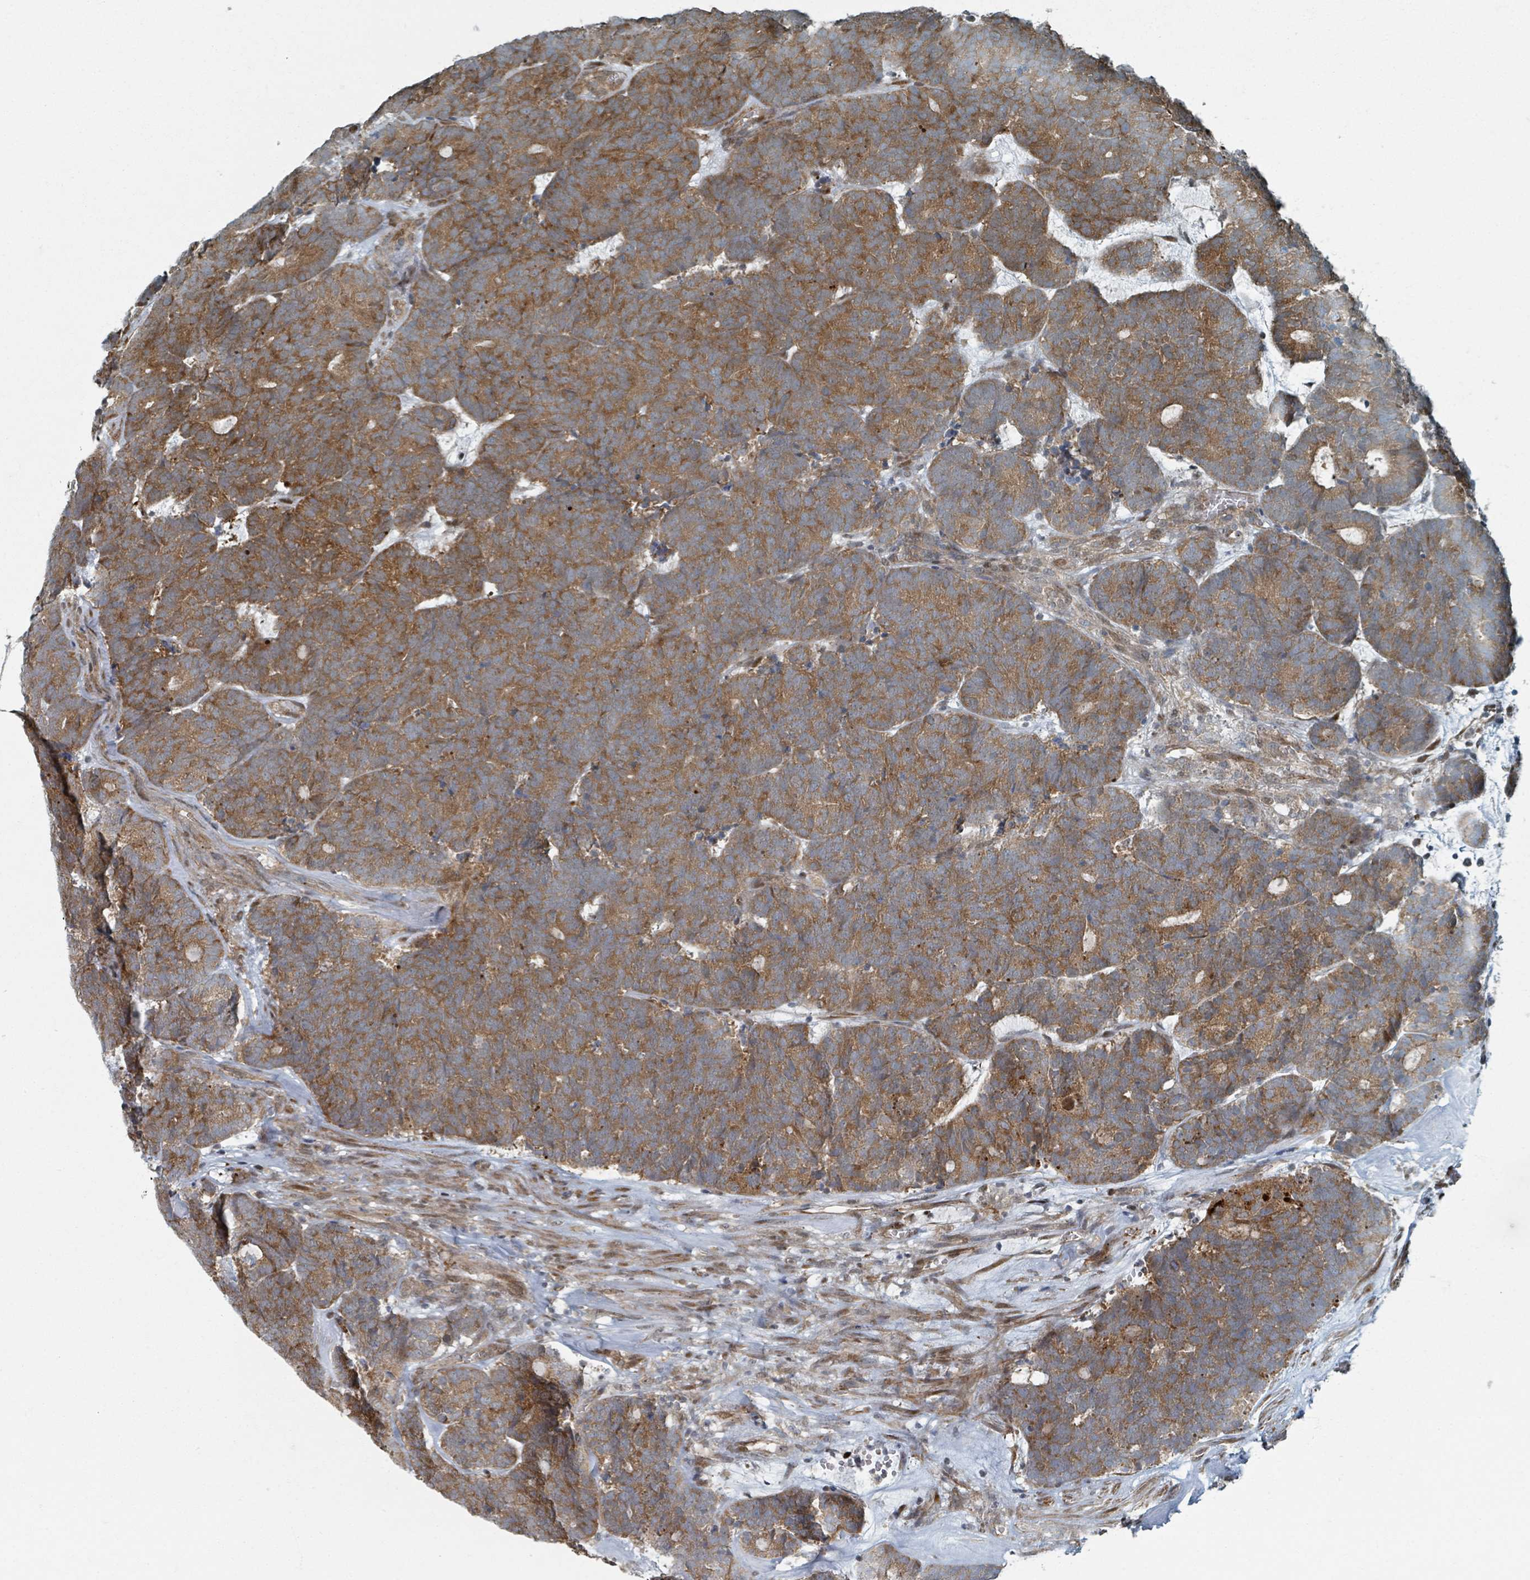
{"staining": {"intensity": "moderate", "quantity": ">75%", "location": "cytoplasmic/membranous"}, "tissue": "head and neck cancer", "cell_type": "Tumor cells", "image_type": "cancer", "snomed": [{"axis": "morphology", "description": "Adenocarcinoma, NOS"}, {"axis": "topography", "description": "Head-Neck"}], "caption": "Protein expression analysis of head and neck cancer (adenocarcinoma) shows moderate cytoplasmic/membranous positivity in approximately >75% of tumor cells.", "gene": "RHPN2", "patient": {"sex": "female", "age": 81}}